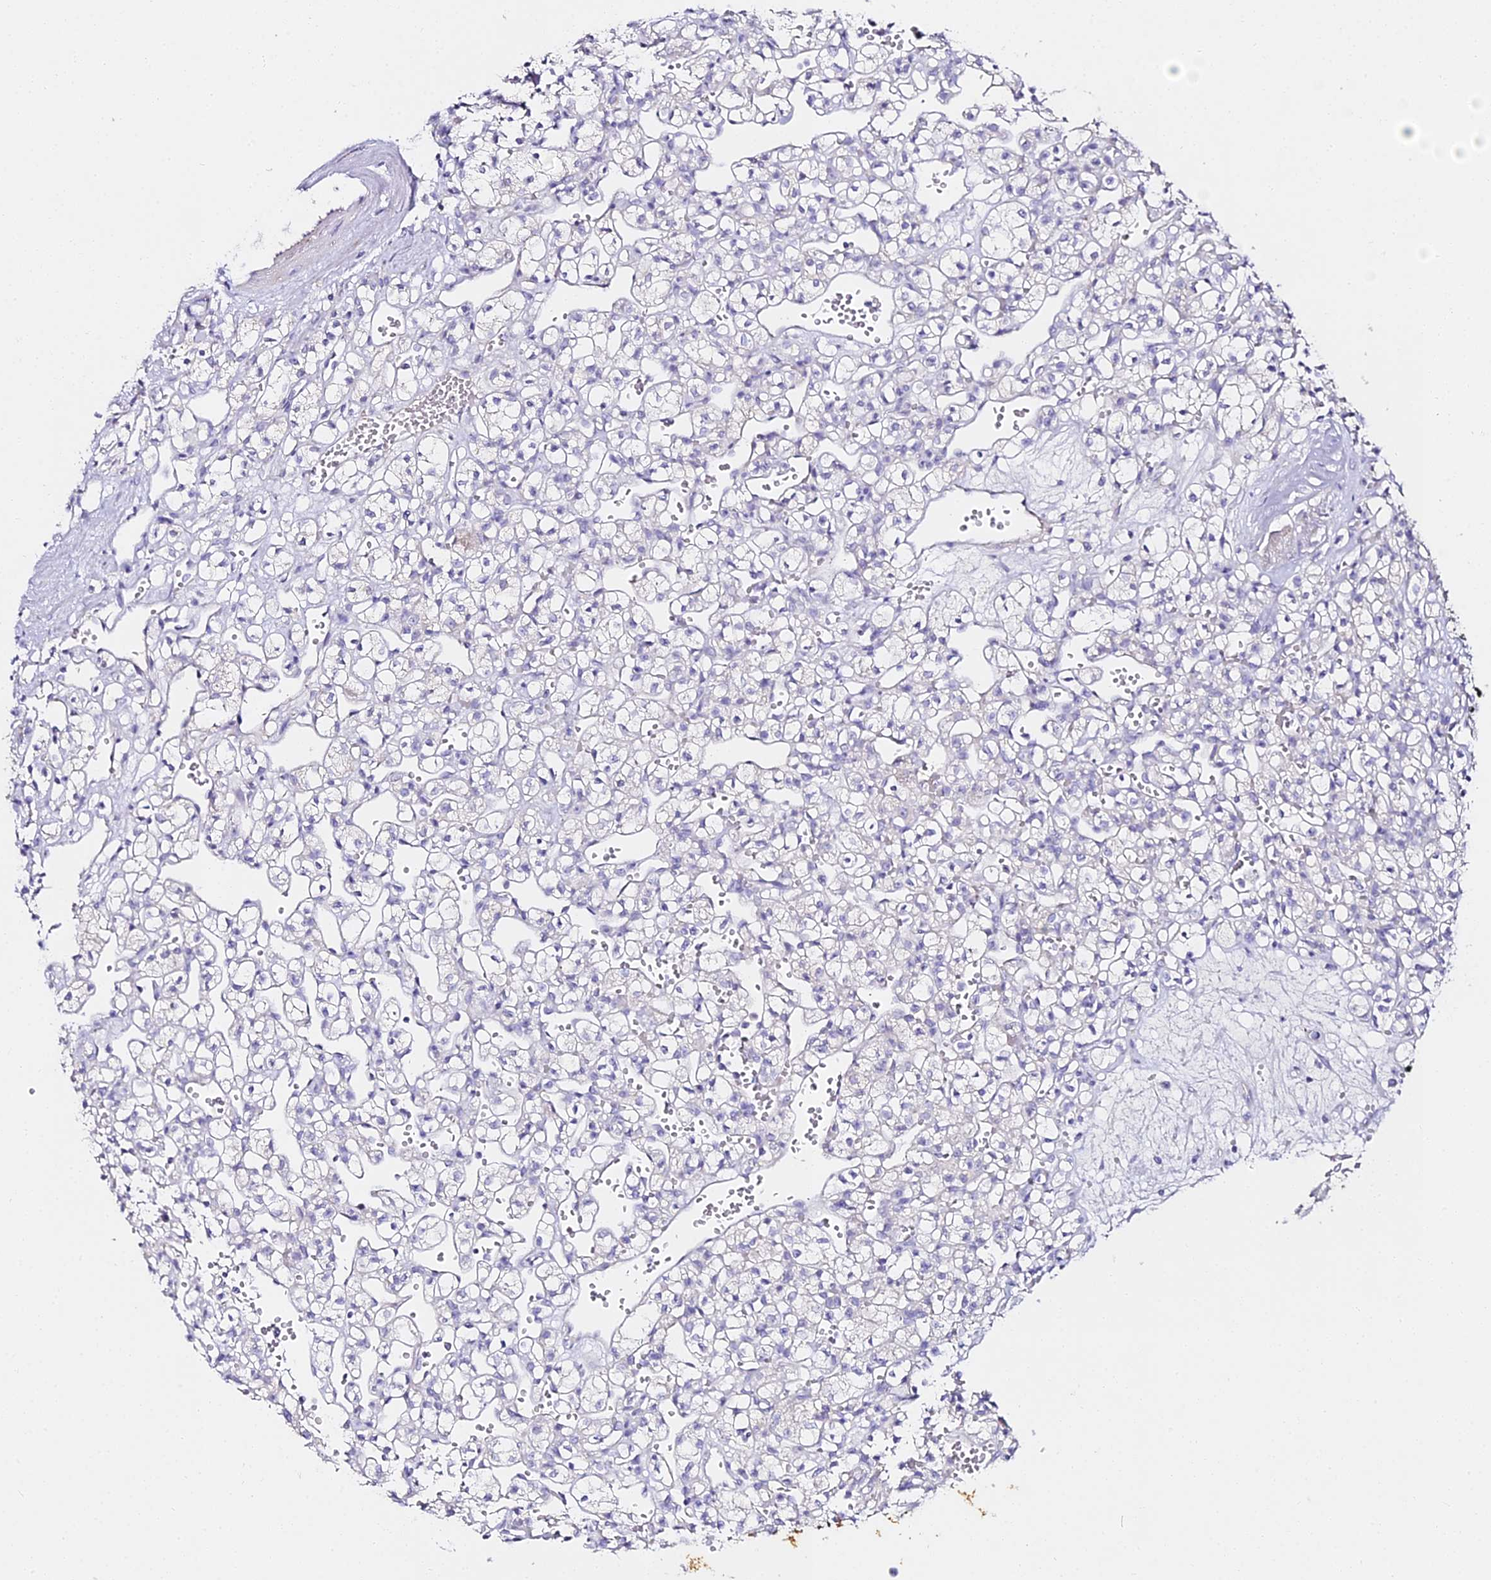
{"staining": {"intensity": "negative", "quantity": "none", "location": "none"}, "tissue": "renal cancer", "cell_type": "Tumor cells", "image_type": "cancer", "snomed": [{"axis": "morphology", "description": "Adenocarcinoma, NOS"}, {"axis": "topography", "description": "Kidney"}], "caption": "Image shows no protein staining in tumor cells of renal adenocarcinoma tissue.", "gene": "ALPG", "patient": {"sex": "female", "age": 59}}